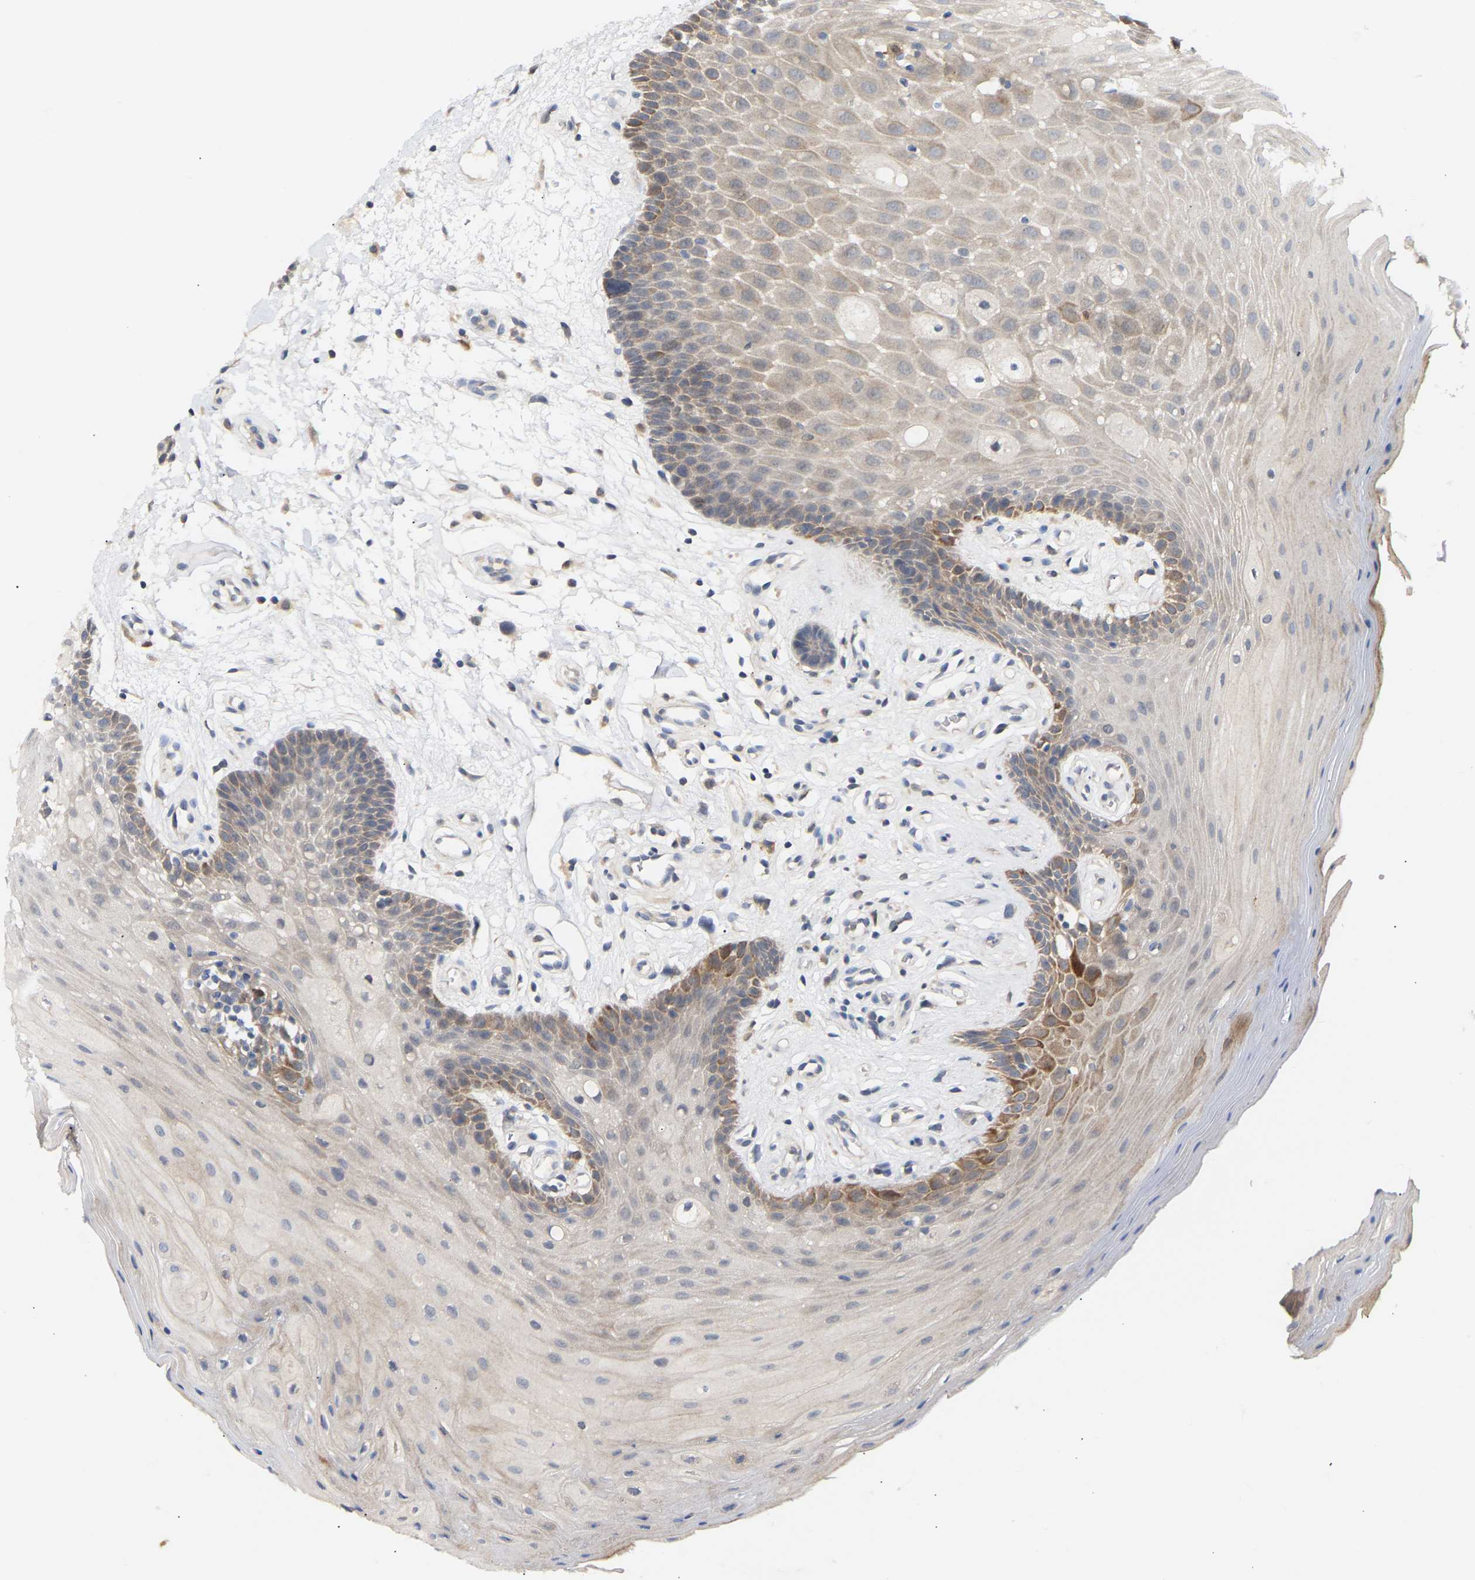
{"staining": {"intensity": "moderate", "quantity": "<25%", "location": "cytoplasmic/membranous"}, "tissue": "oral mucosa", "cell_type": "Squamous epithelial cells", "image_type": "normal", "snomed": [{"axis": "morphology", "description": "Normal tissue, NOS"}, {"axis": "morphology", "description": "Squamous cell carcinoma, NOS"}, {"axis": "topography", "description": "Oral tissue"}, {"axis": "topography", "description": "Head-Neck"}], "caption": "The photomicrograph shows staining of normal oral mucosa, revealing moderate cytoplasmic/membranous protein positivity (brown color) within squamous epithelial cells.", "gene": "TPMT", "patient": {"sex": "male", "age": 71}}